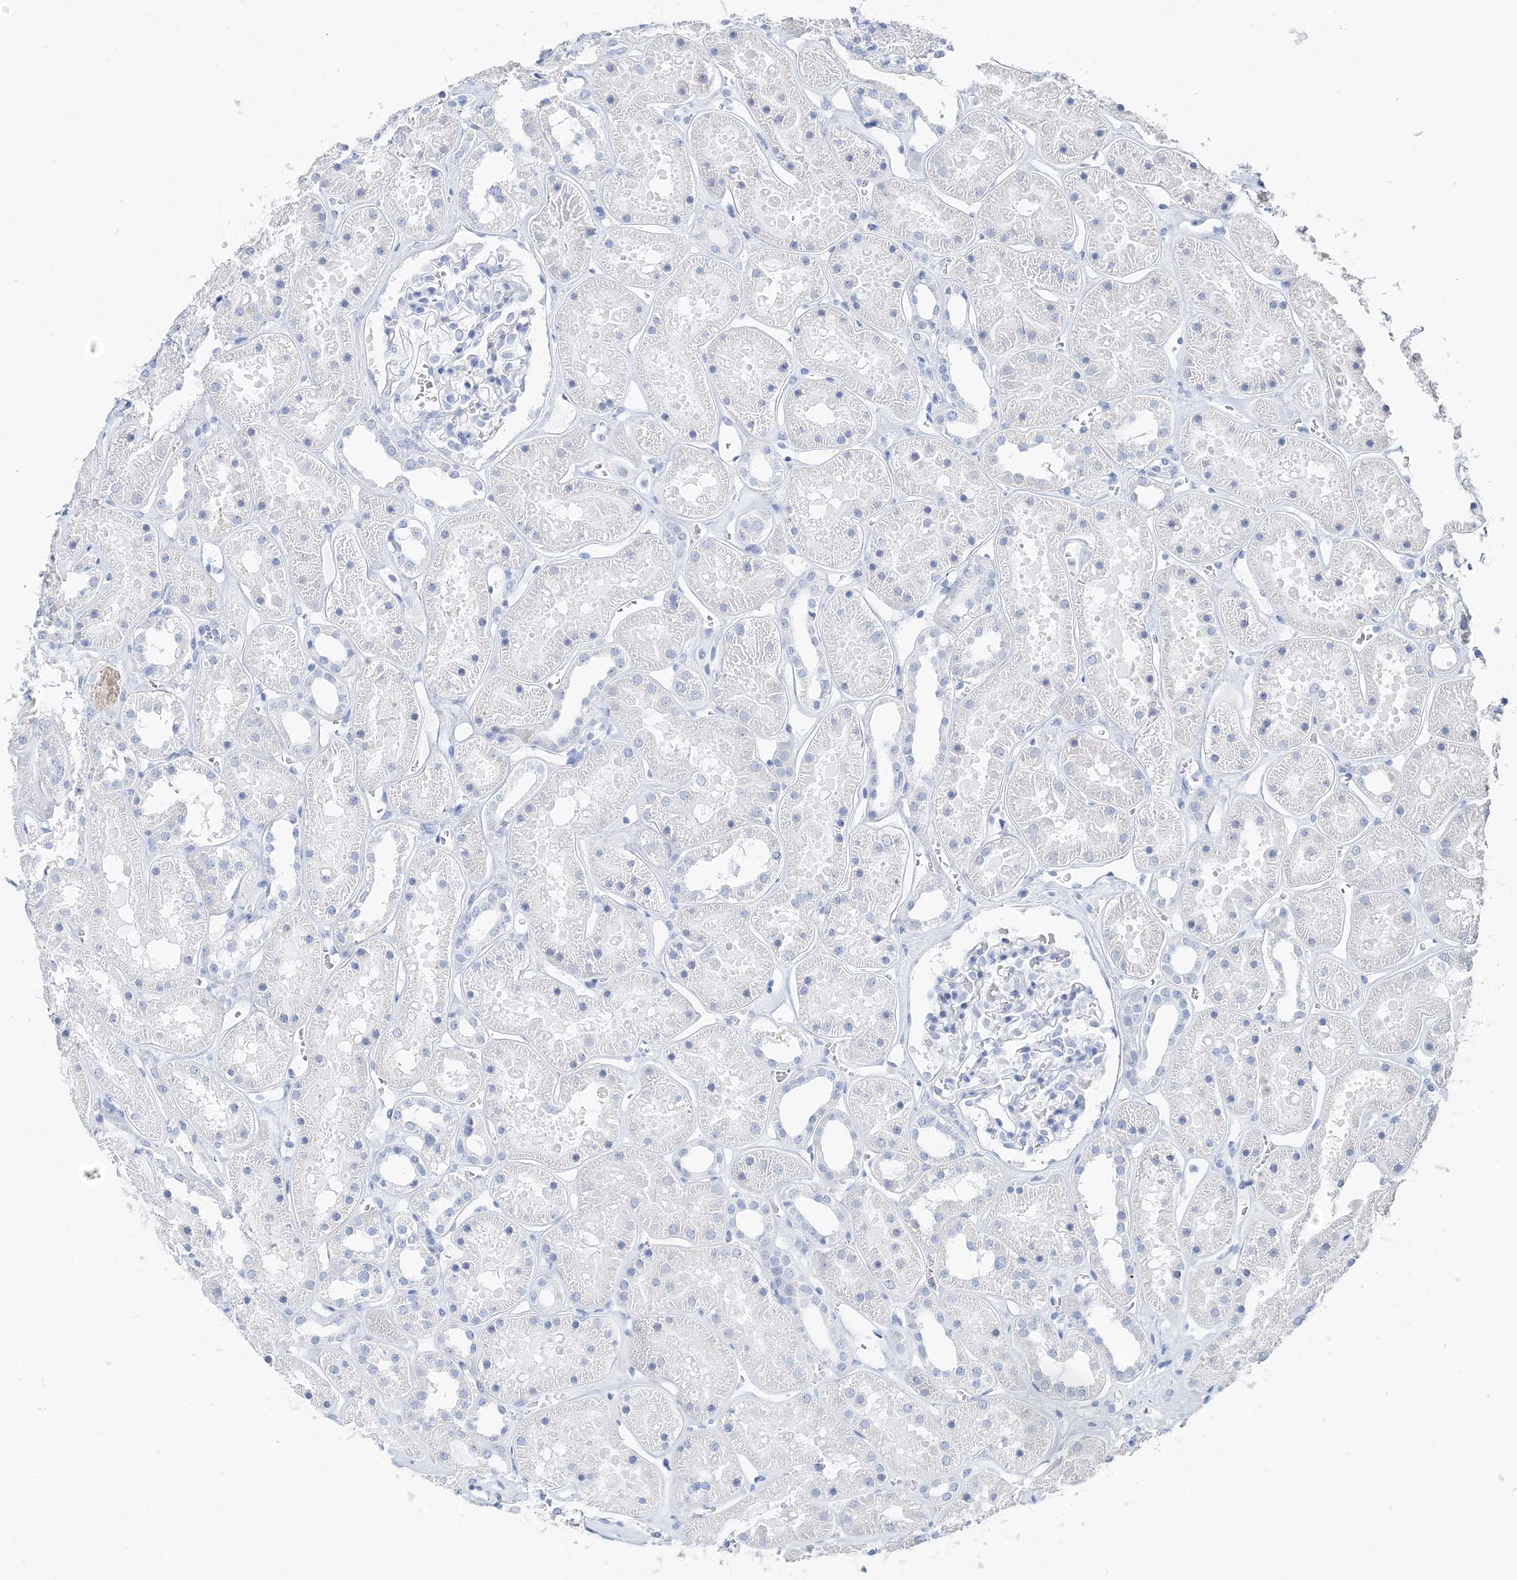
{"staining": {"intensity": "negative", "quantity": "none", "location": "none"}, "tissue": "kidney", "cell_type": "Cells in glomeruli", "image_type": "normal", "snomed": [{"axis": "morphology", "description": "Normal tissue, NOS"}, {"axis": "topography", "description": "Kidney"}], "caption": "IHC image of normal human kidney stained for a protein (brown), which shows no staining in cells in glomeruli. (Immunohistochemistry (ihc), brightfield microscopy, high magnification).", "gene": "TSPYL6", "patient": {"sex": "female", "age": 41}}